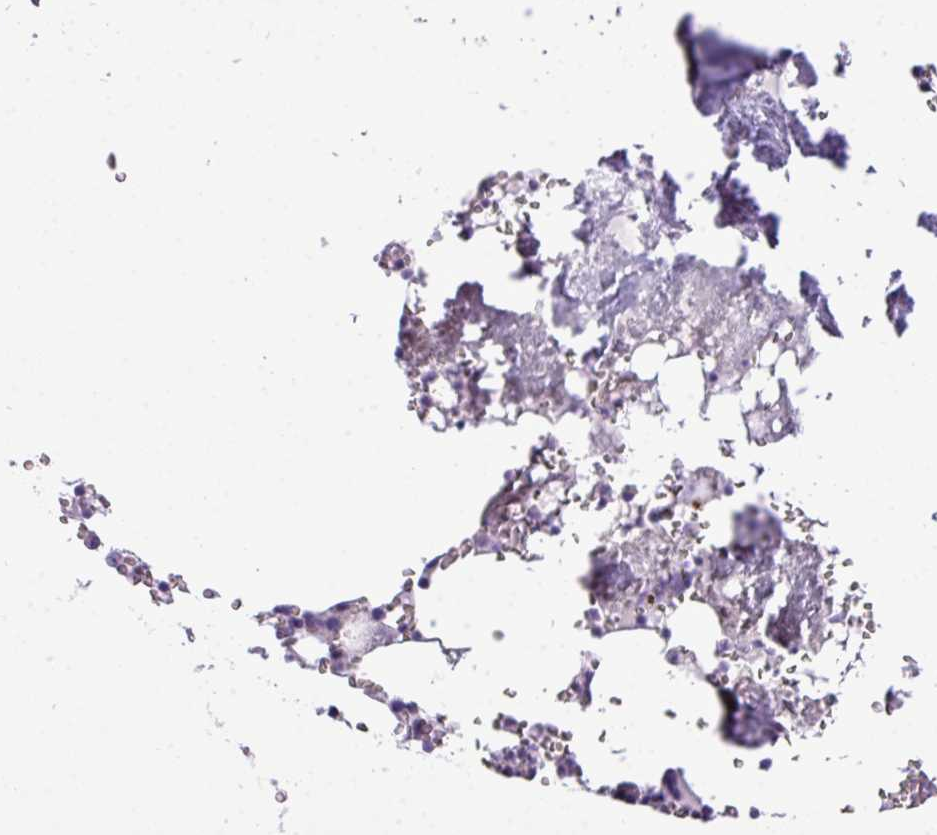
{"staining": {"intensity": "negative", "quantity": "none", "location": "none"}, "tissue": "bone marrow", "cell_type": "Hematopoietic cells", "image_type": "normal", "snomed": [{"axis": "morphology", "description": "Normal tissue, NOS"}, {"axis": "topography", "description": "Bone marrow"}], "caption": "This is an immunohistochemistry micrograph of normal human bone marrow. There is no staining in hematopoietic cells.", "gene": "RBMXL2", "patient": {"sex": "male", "age": 54}}